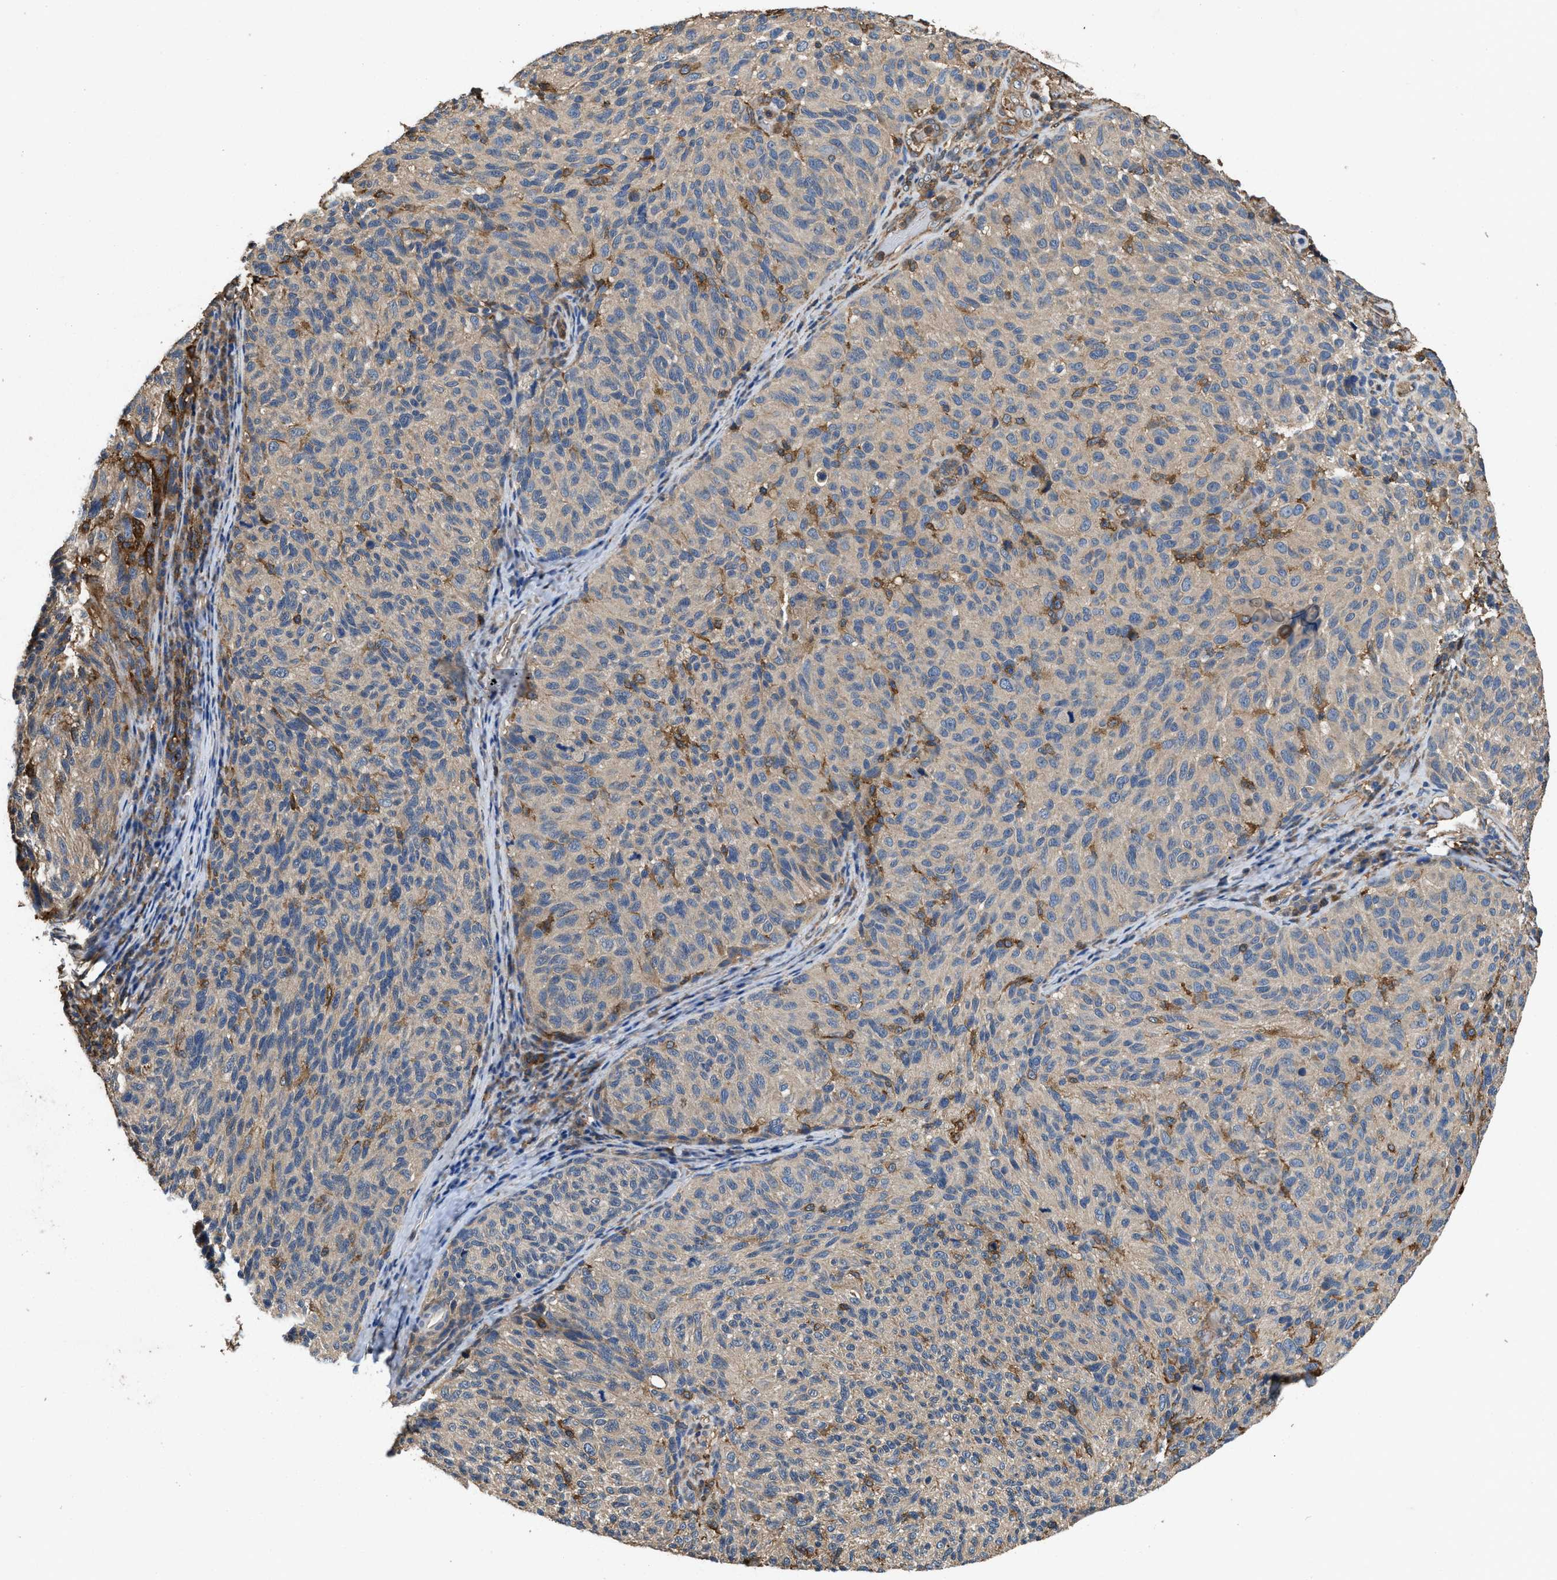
{"staining": {"intensity": "weak", "quantity": ">75%", "location": "cytoplasmic/membranous"}, "tissue": "melanoma", "cell_type": "Tumor cells", "image_type": "cancer", "snomed": [{"axis": "morphology", "description": "Malignant melanoma, NOS"}, {"axis": "topography", "description": "Skin"}], "caption": "IHC micrograph of neoplastic tissue: human melanoma stained using immunohistochemistry (IHC) displays low levels of weak protein expression localized specifically in the cytoplasmic/membranous of tumor cells, appearing as a cytoplasmic/membranous brown color.", "gene": "LINGO2", "patient": {"sex": "female", "age": 73}}